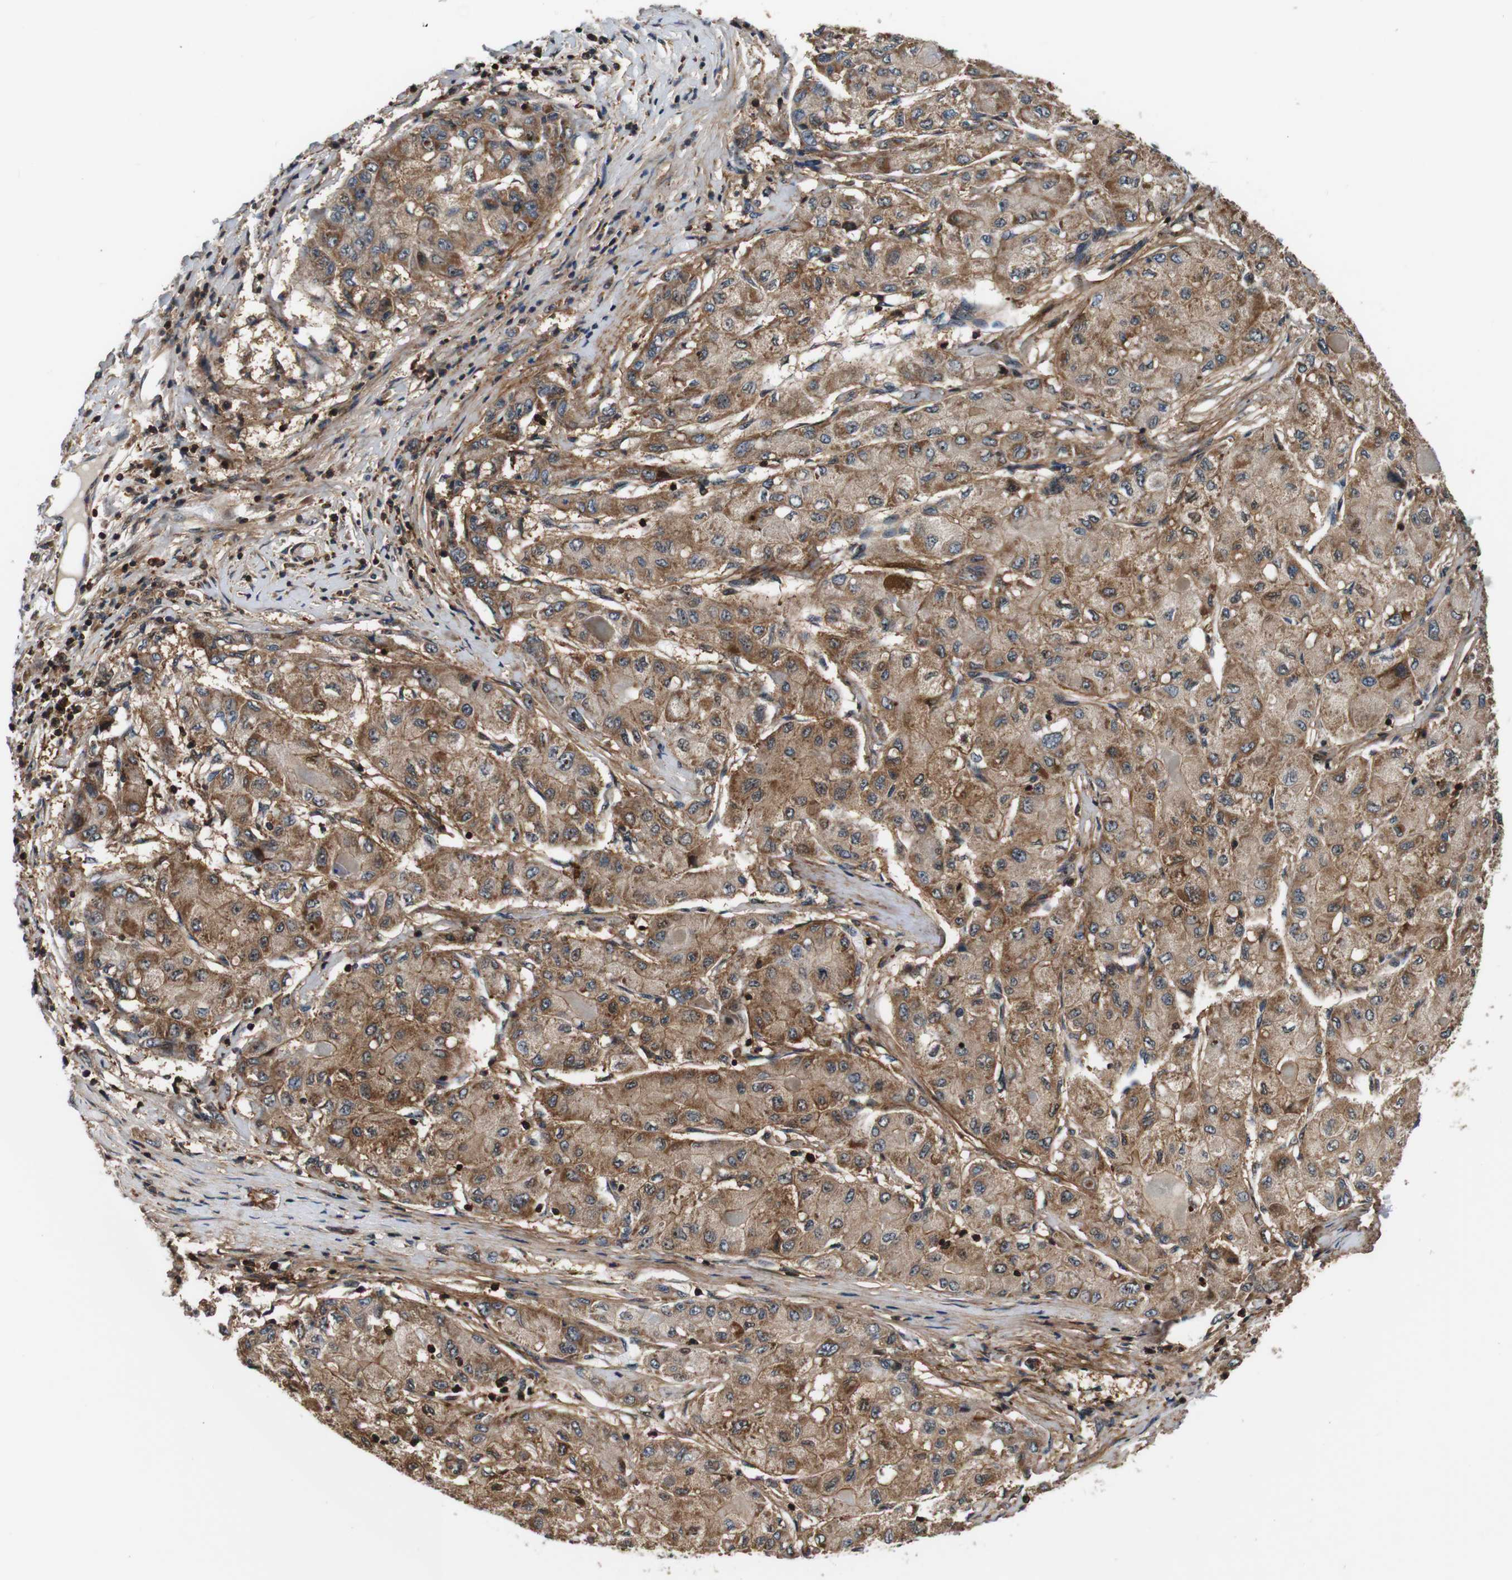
{"staining": {"intensity": "moderate", "quantity": ">75%", "location": "cytoplasmic/membranous"}, "tissue": "liver cancer", "cell_type": "Tumor cells", "image_type": "cancer", "snomed": [{"axis": "morphology", "description": "Carcinoma, Hepatocellular, NOS"}, {"axis": "topography", "description": "Liver"}], "caption": "This photomicrograph displays immunohistochemistry staining of liver hepatocellular carcinoma, with medium moderate cytoplasmic/membranous positivity in approximately >75% of tumor cells.", "gene": "LRP4", "patient": {"sex": "male", "age": 80}}